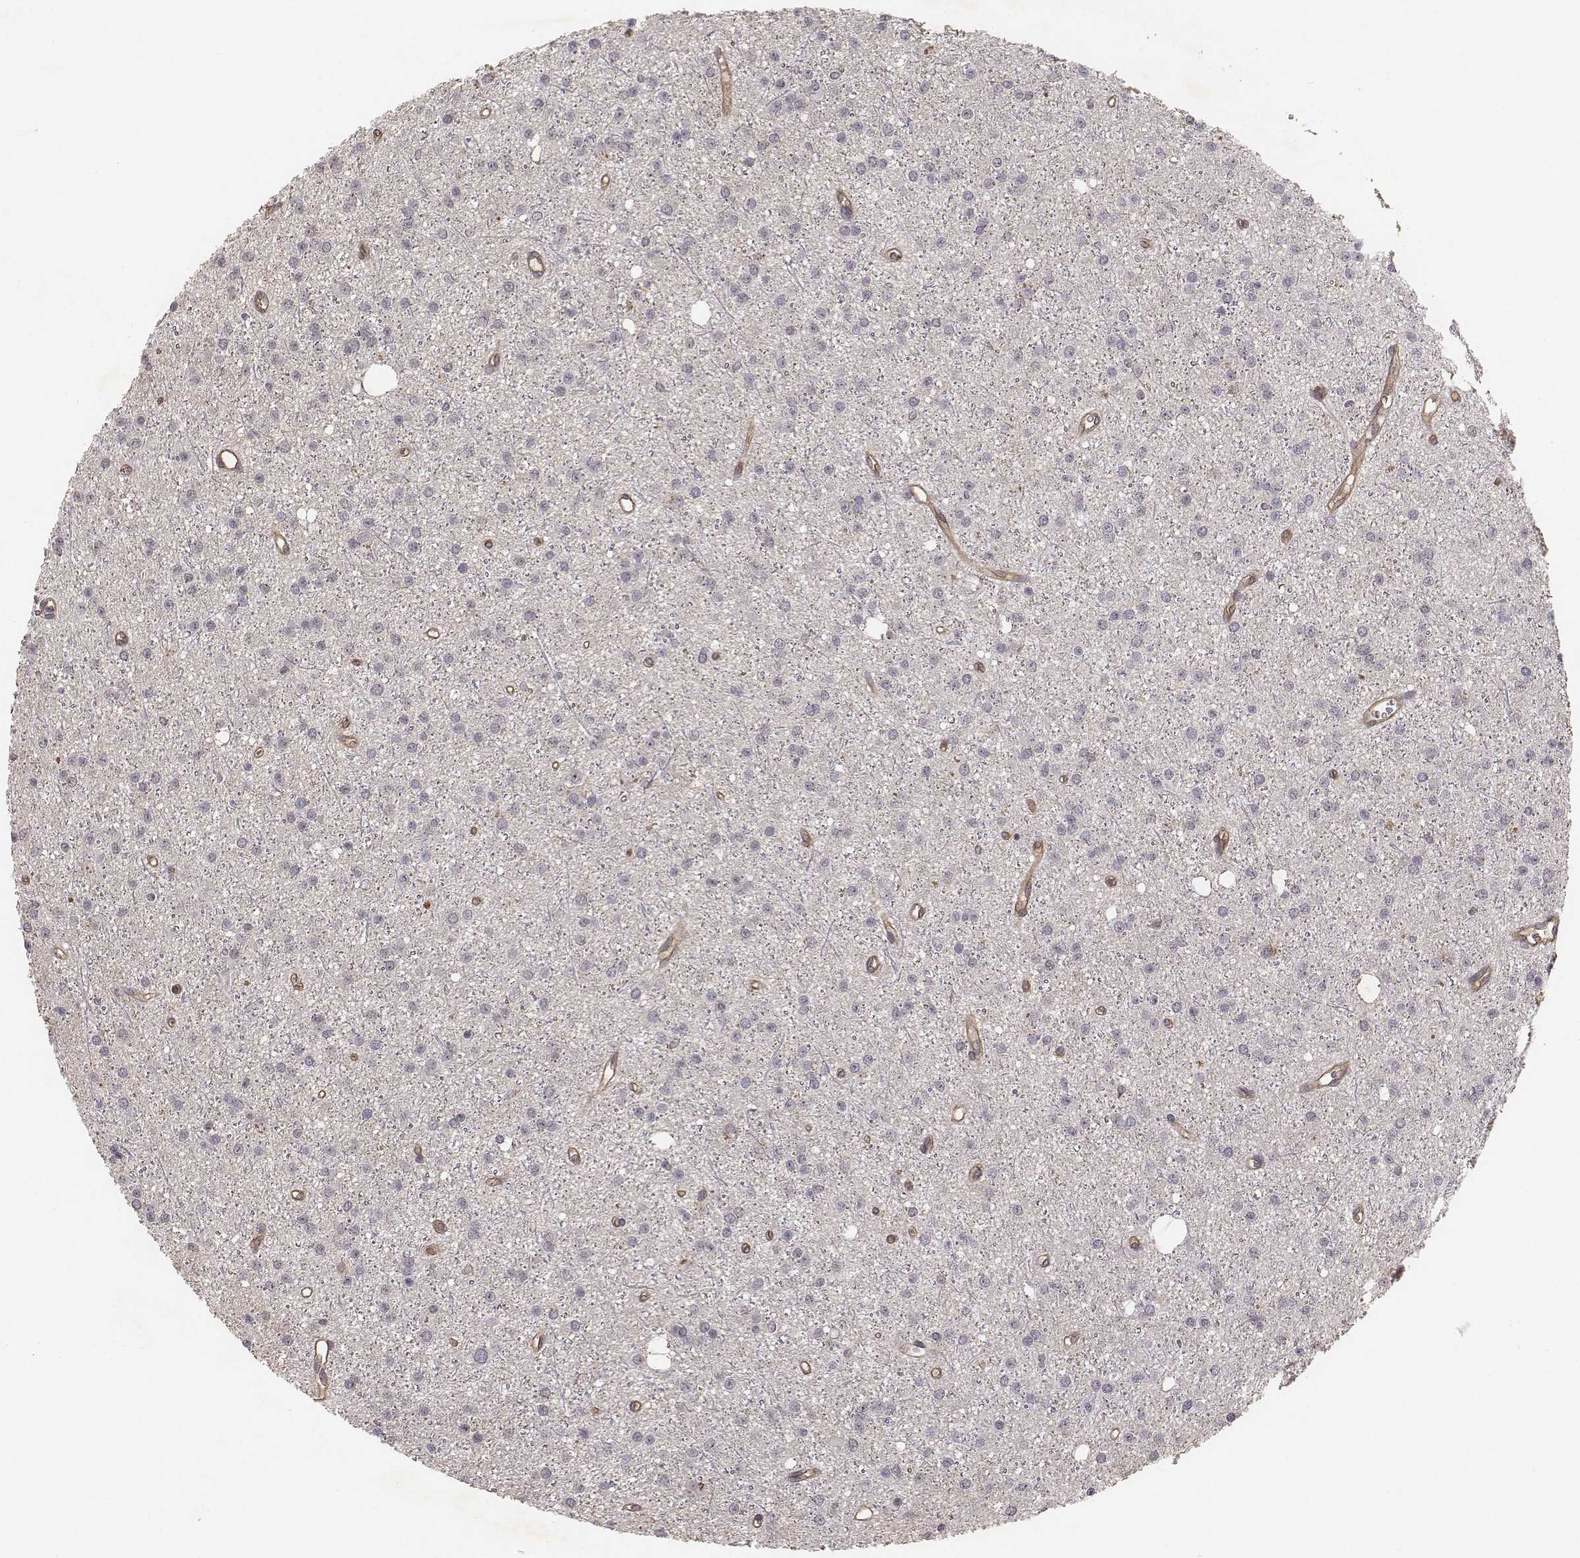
{"staining": {"intensity": "negative", "quantity": "none", "location": "none"}, "tissue": "glioma", "cell_type": "Tumor cells", "image_type": "cancer", "snomed": [{"axis": "morphology", "description": "Glioma, malignant, Low grade"}, {"axis": "topography", "description": "Brain"}], "caption": "The micrograph displays no staining of tumor cells in glioma.", "gene": "PTPRG", "patient": {"sex": "male", "age": 27}}